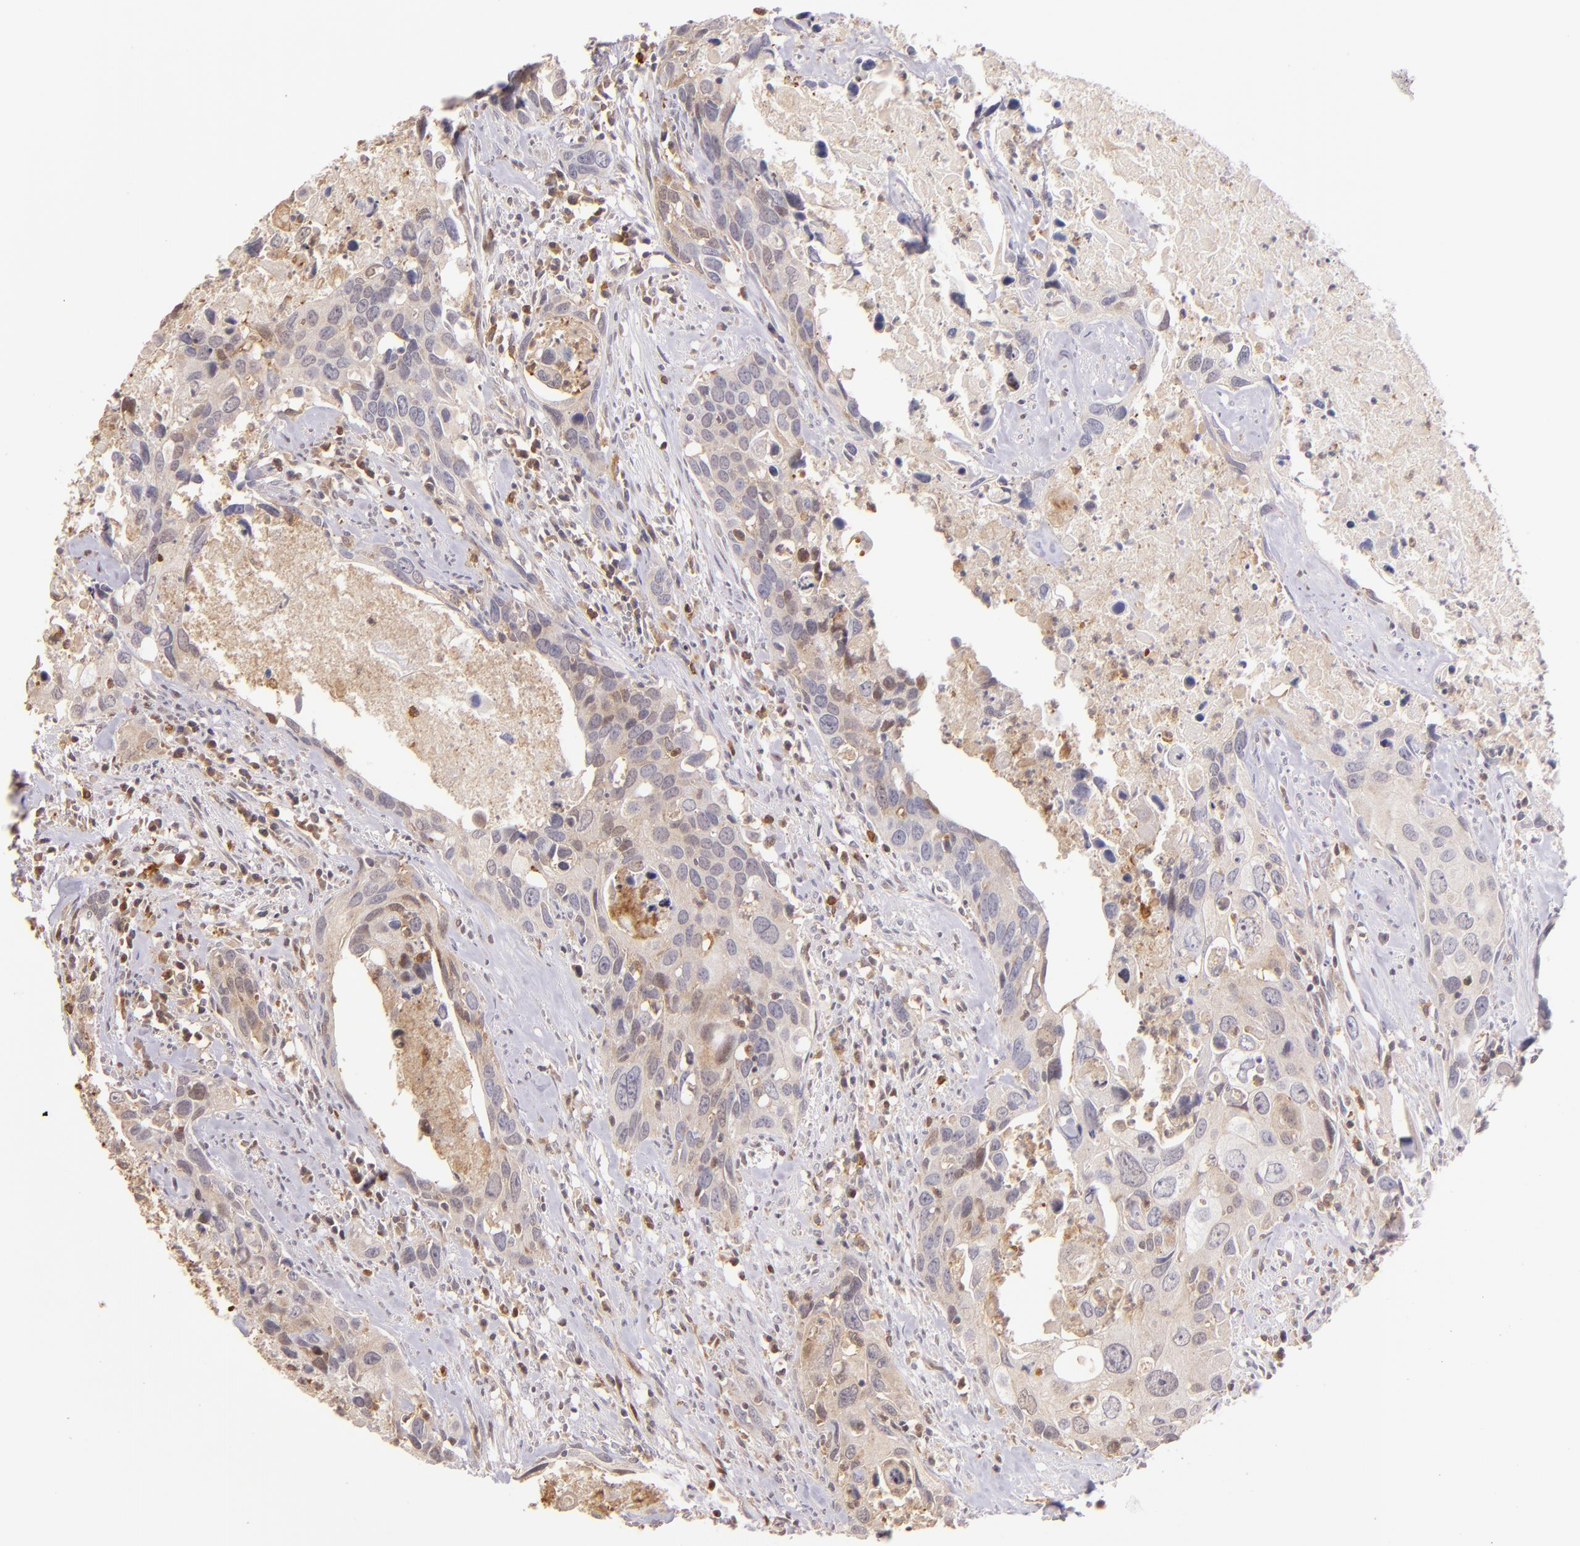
{"staining": {"intensity": "weak", "quantity": ">75%", "location": "cytoplasmic/membranous"}, "tissue": "urothelial cancer", "cell_type": "Tumor cells", "image_type": "cancer", "snomed": [{"axis": "morphology", "description": "Urothelial carcinoma, High grade"}, {"axis": "topography", "description": "Urinary bladder"}], "caption": "Human urothelial carcinoma (high-grade) stained for a protein (brown) reveals weak cytoplasmic/membranous positive expression in approximately >75% of tumor cells.", "gene": "BTK", "patient": {"sex": "male", "age": 71}}